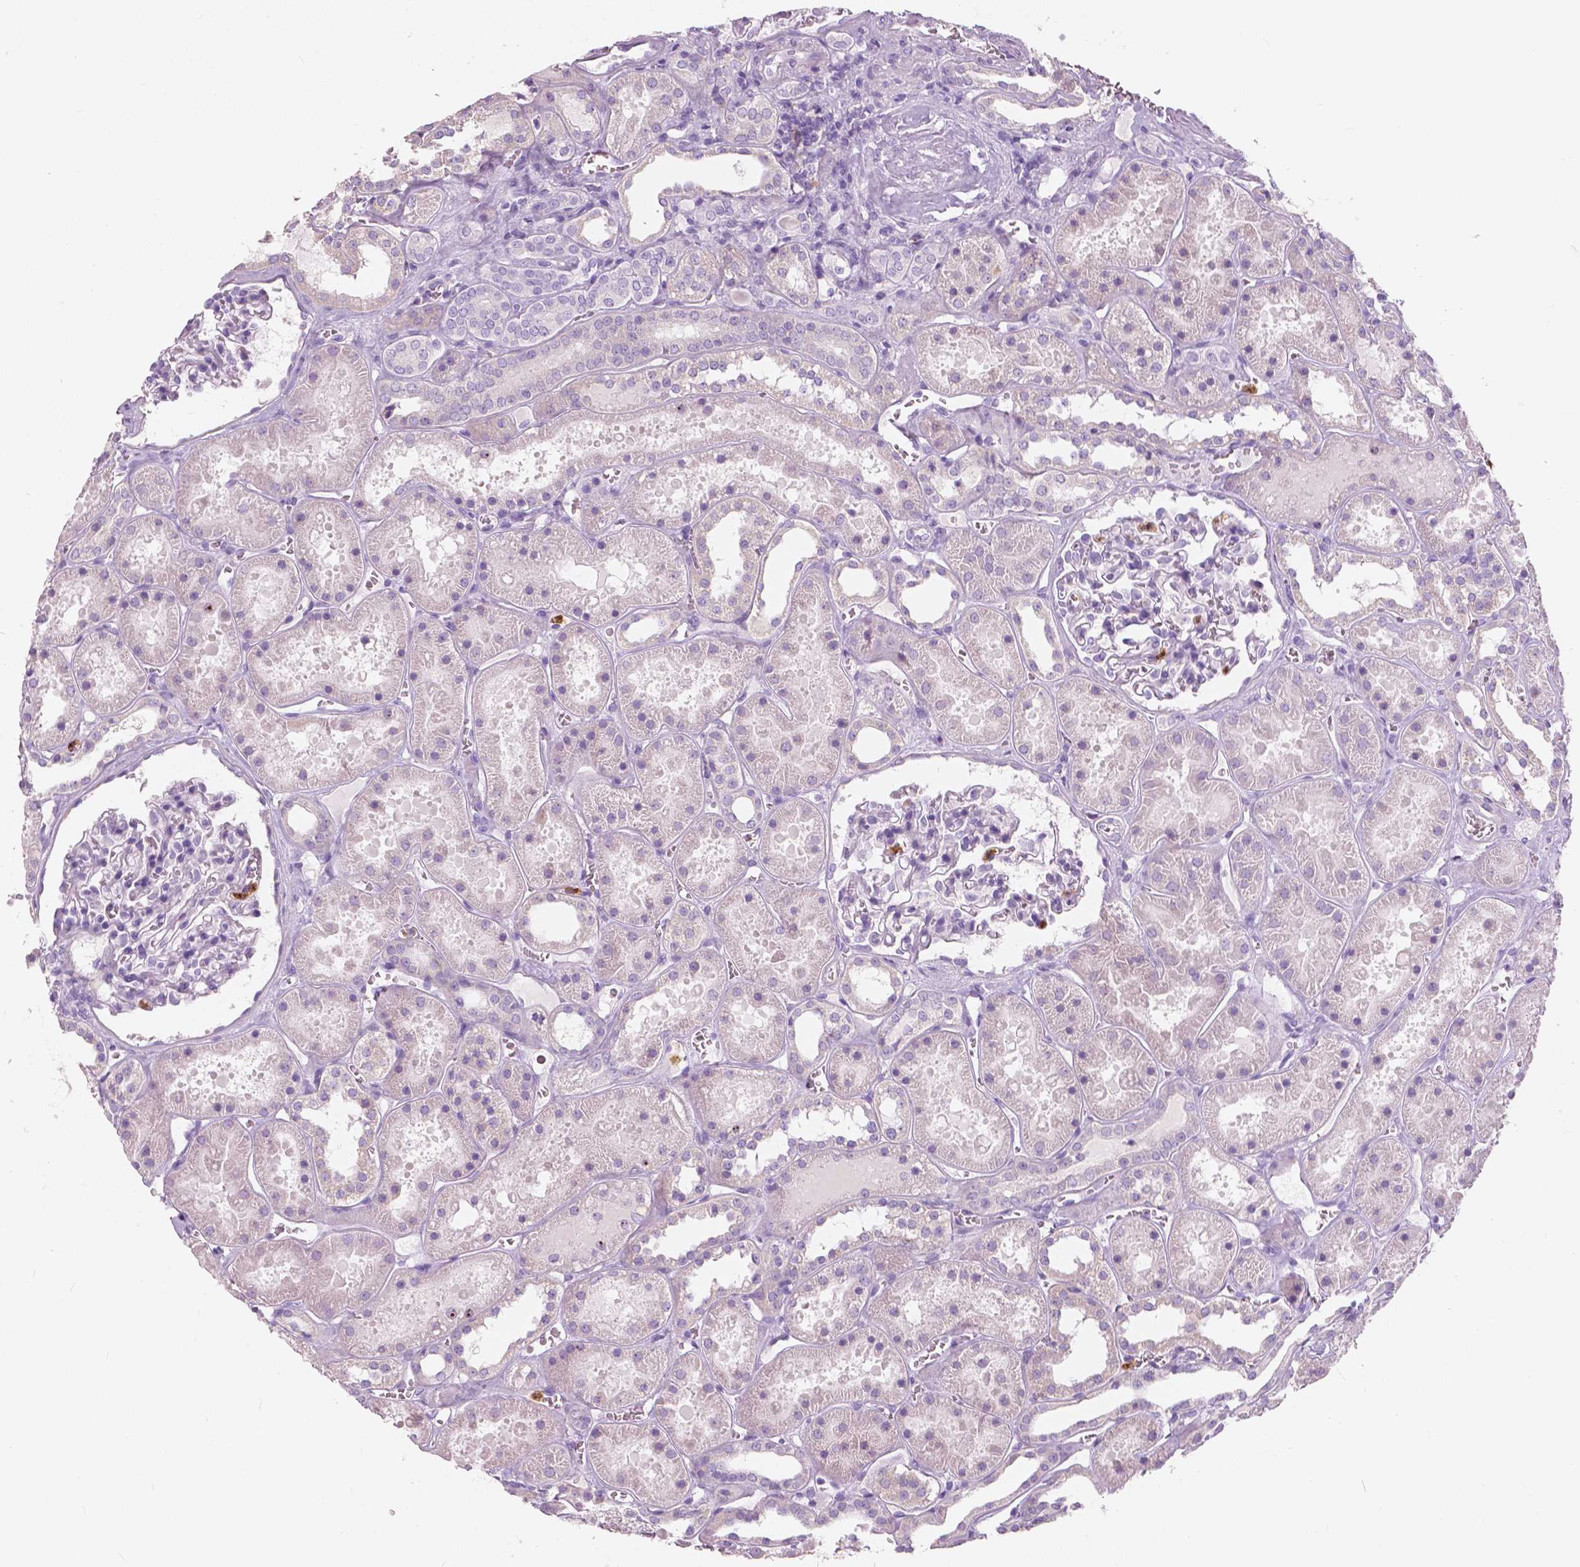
{"staining": {"intensity": "negative", "quantity": "none", "location": "none"}, "tissue": "kidney", "cell_type": "Cells in glomeruli", "image_type": "normal", "snomed": [{"axis": "morphology", "description": "Normal tissue, NOS"}, {"axis": "topography", "description": "Kidney"}], "caption": "An immunohistochemistry image of normal kidney is shown. There is no staining in cells in glomeruli of kidney. Nuclei are stained in blue.", "gene": "CXCR2", "patient": {"sex": "female", "age": 41}}